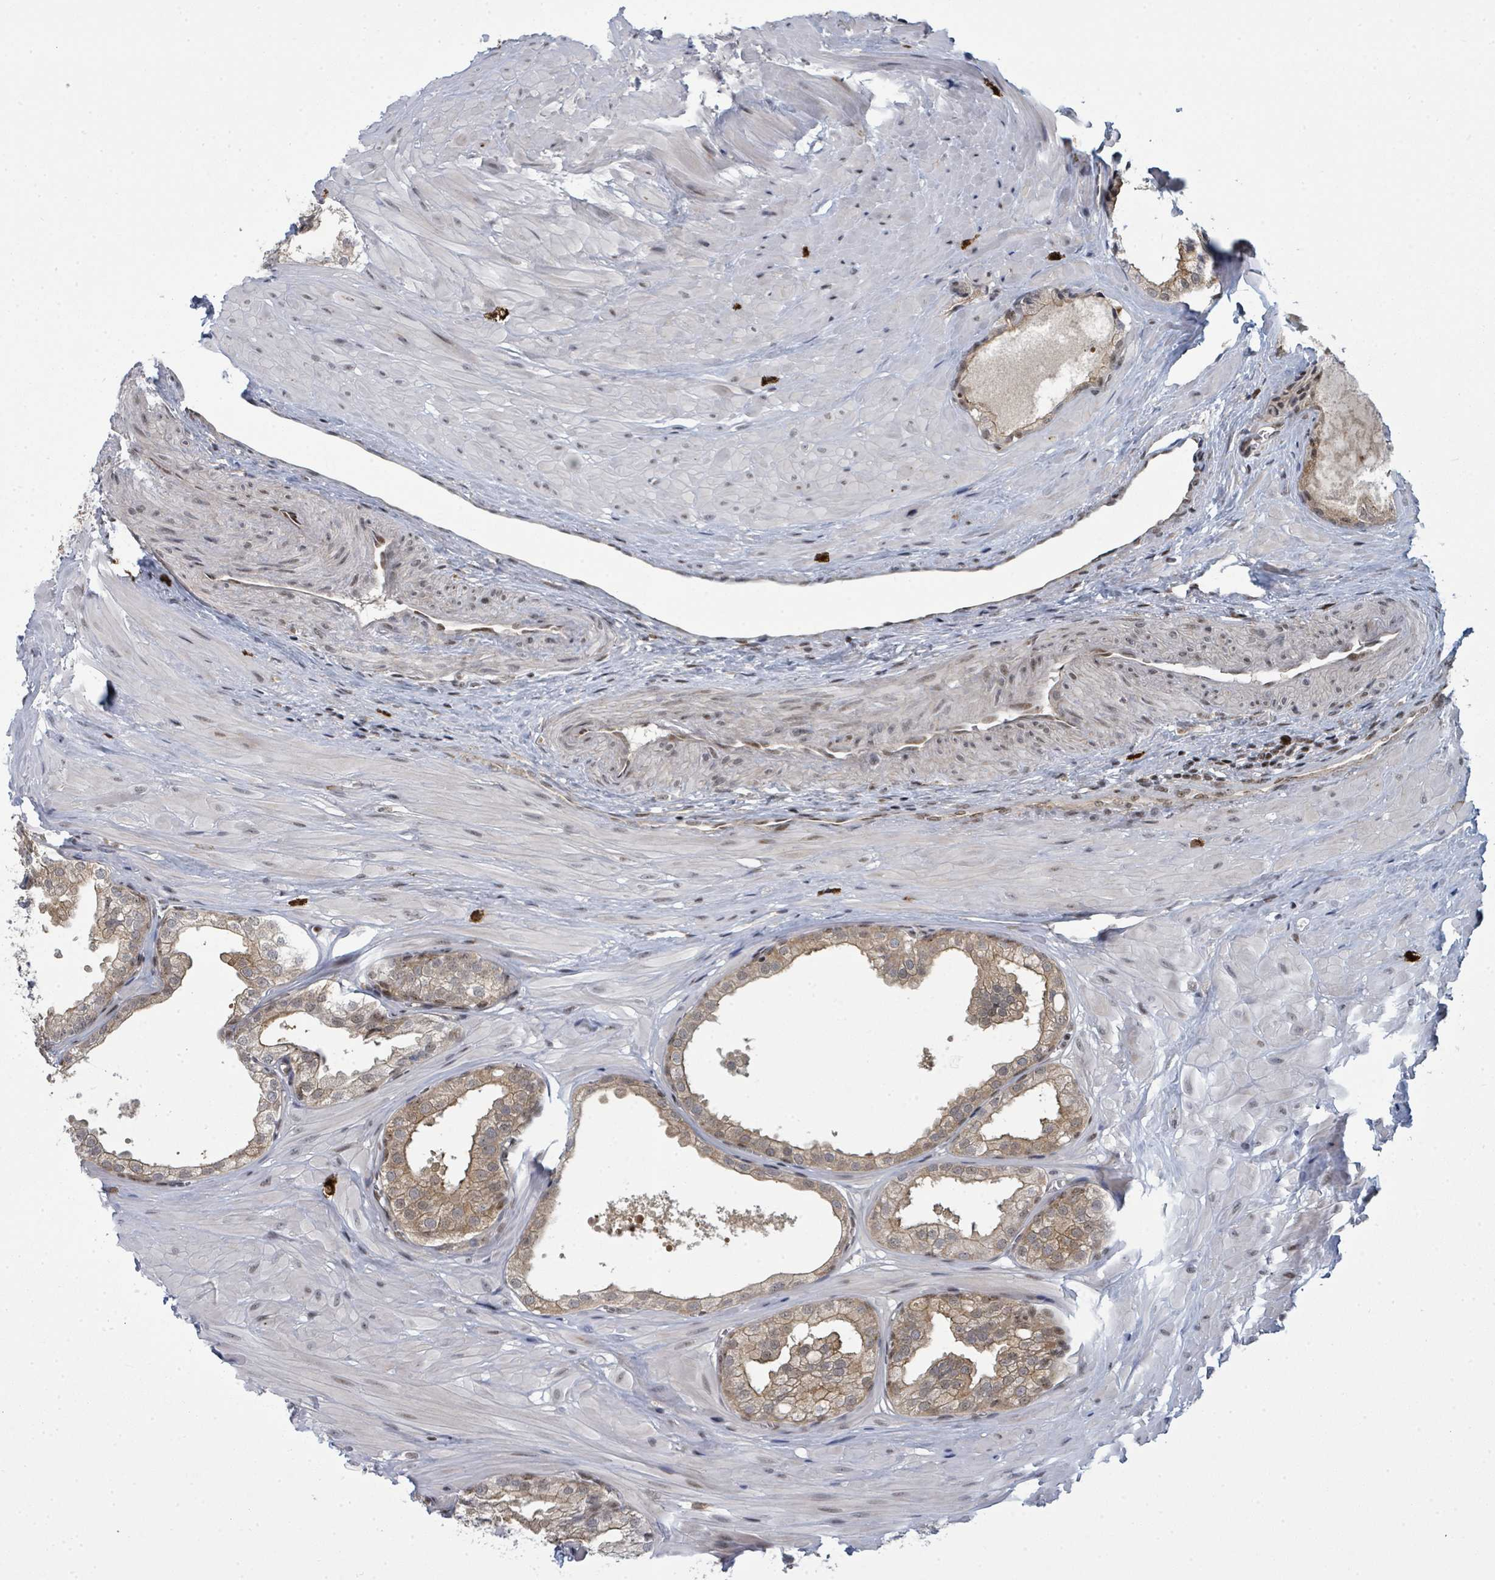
{"staining": {"intensity": "moderate", "quantity": "25%-75%", "location": "cytoplasmic/membranous"}, "tissue": "prostate", "cell_type": "Glandular cells", "image_type": "normal", "snomed": [{"axis": "morphology", "description": "Normal tissue, NOS"}, {"axis": "topography", "description": "Prostate"}, {"axis": "topography", "description": "Peripheral nerve tissue"}], "caption": "IHC micrograph of benign human prostate stained for a protein (brown), which shows medium levels of moderate cytoplasmic/membranous positivity in approximately 25%-75% of glandular cells.", "gene": "PSMG2", "patient": {"sex": "male", "age": 55}}